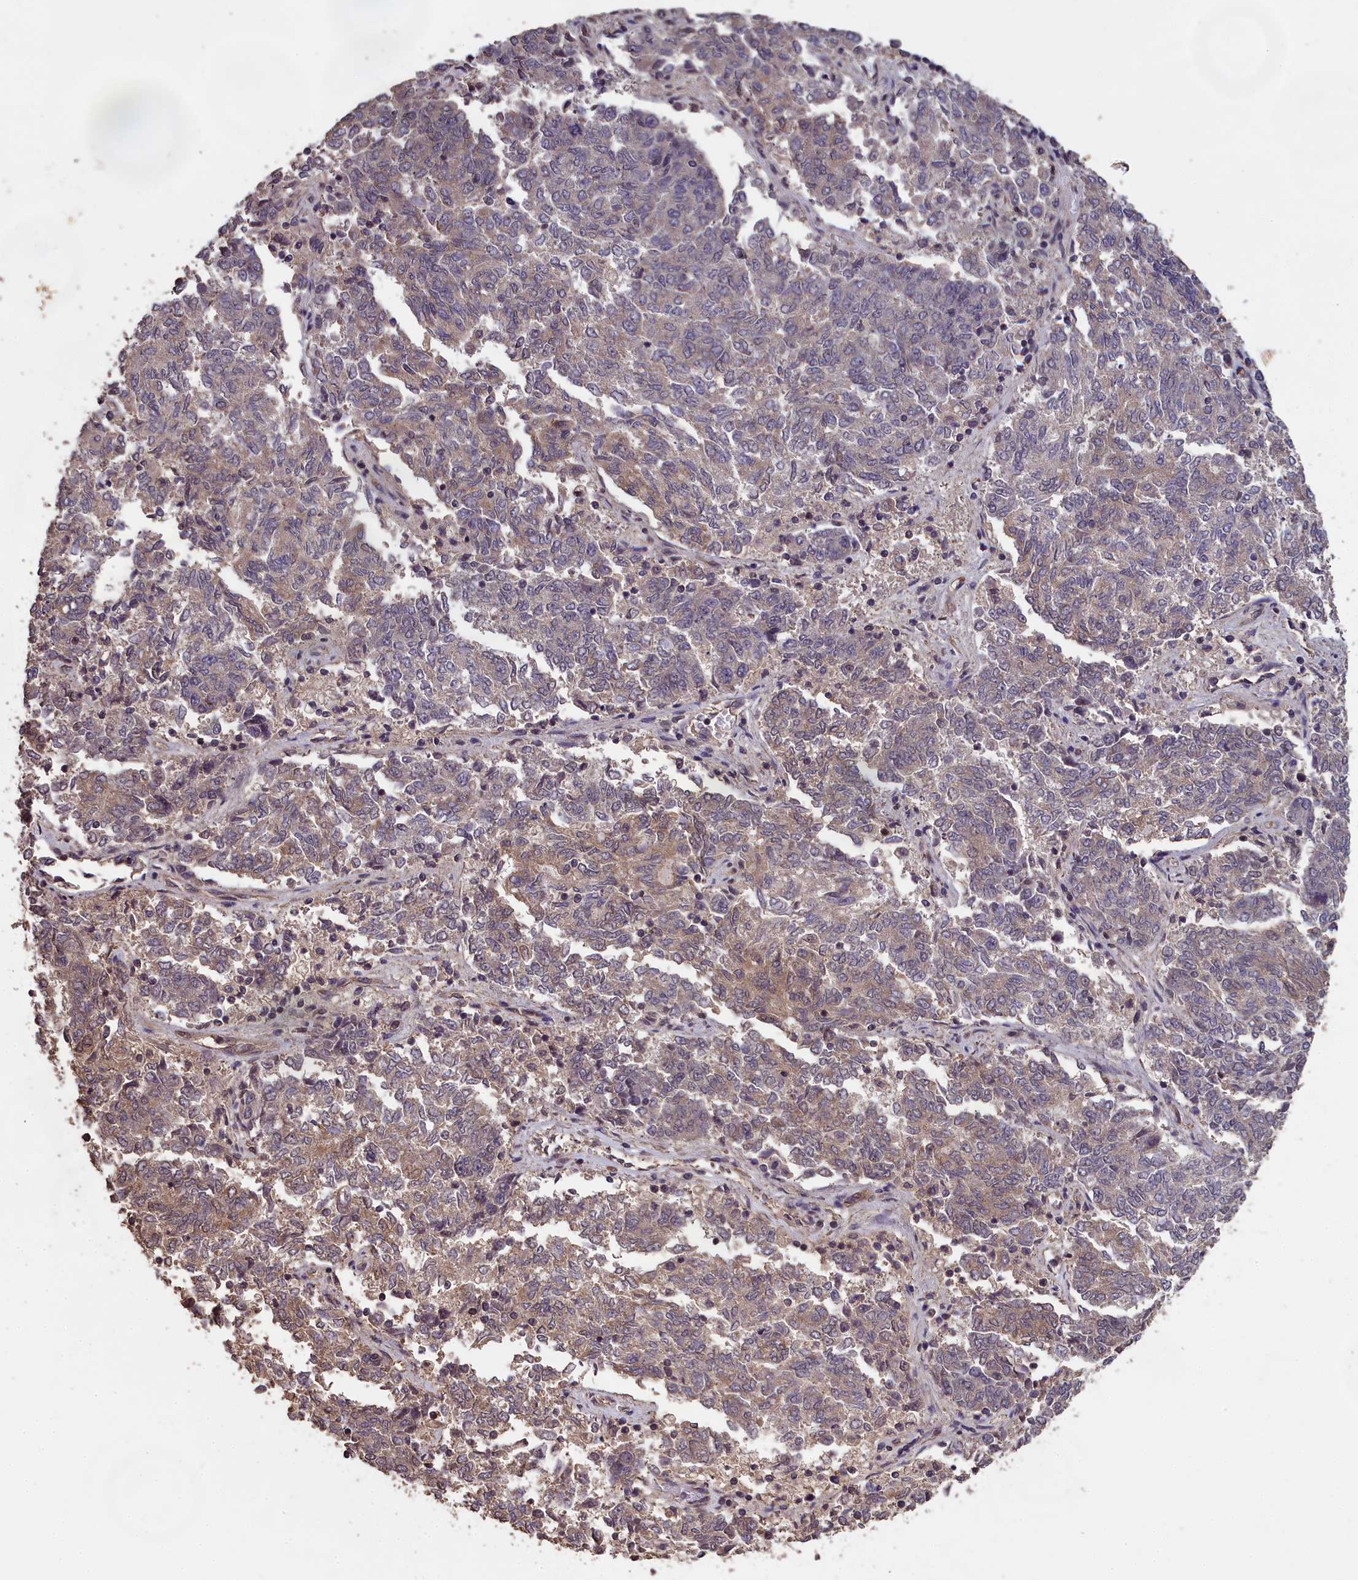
{"staining": {"intensity": "weak", "quantity": "25%-75%", "location": "cytoplasmic/membranous"}, "tissue": "endometrial cancer", "cell_type": "Tumor cells", "image_type": "cancer", "snomed": [{"axis": "morphology", "description": "Adenocarcinoma, NOS"}, {"axis": "topography", "description": "Endometrium"}], "caption": "Protein positivity by immunohistochemistry reveals weak cytoplasmic/membranous staining in about 25%-75% of tumor cells in endometrial cancer.", "gene": "CHD9", "patient": {"sex": "female", "age": 80}}